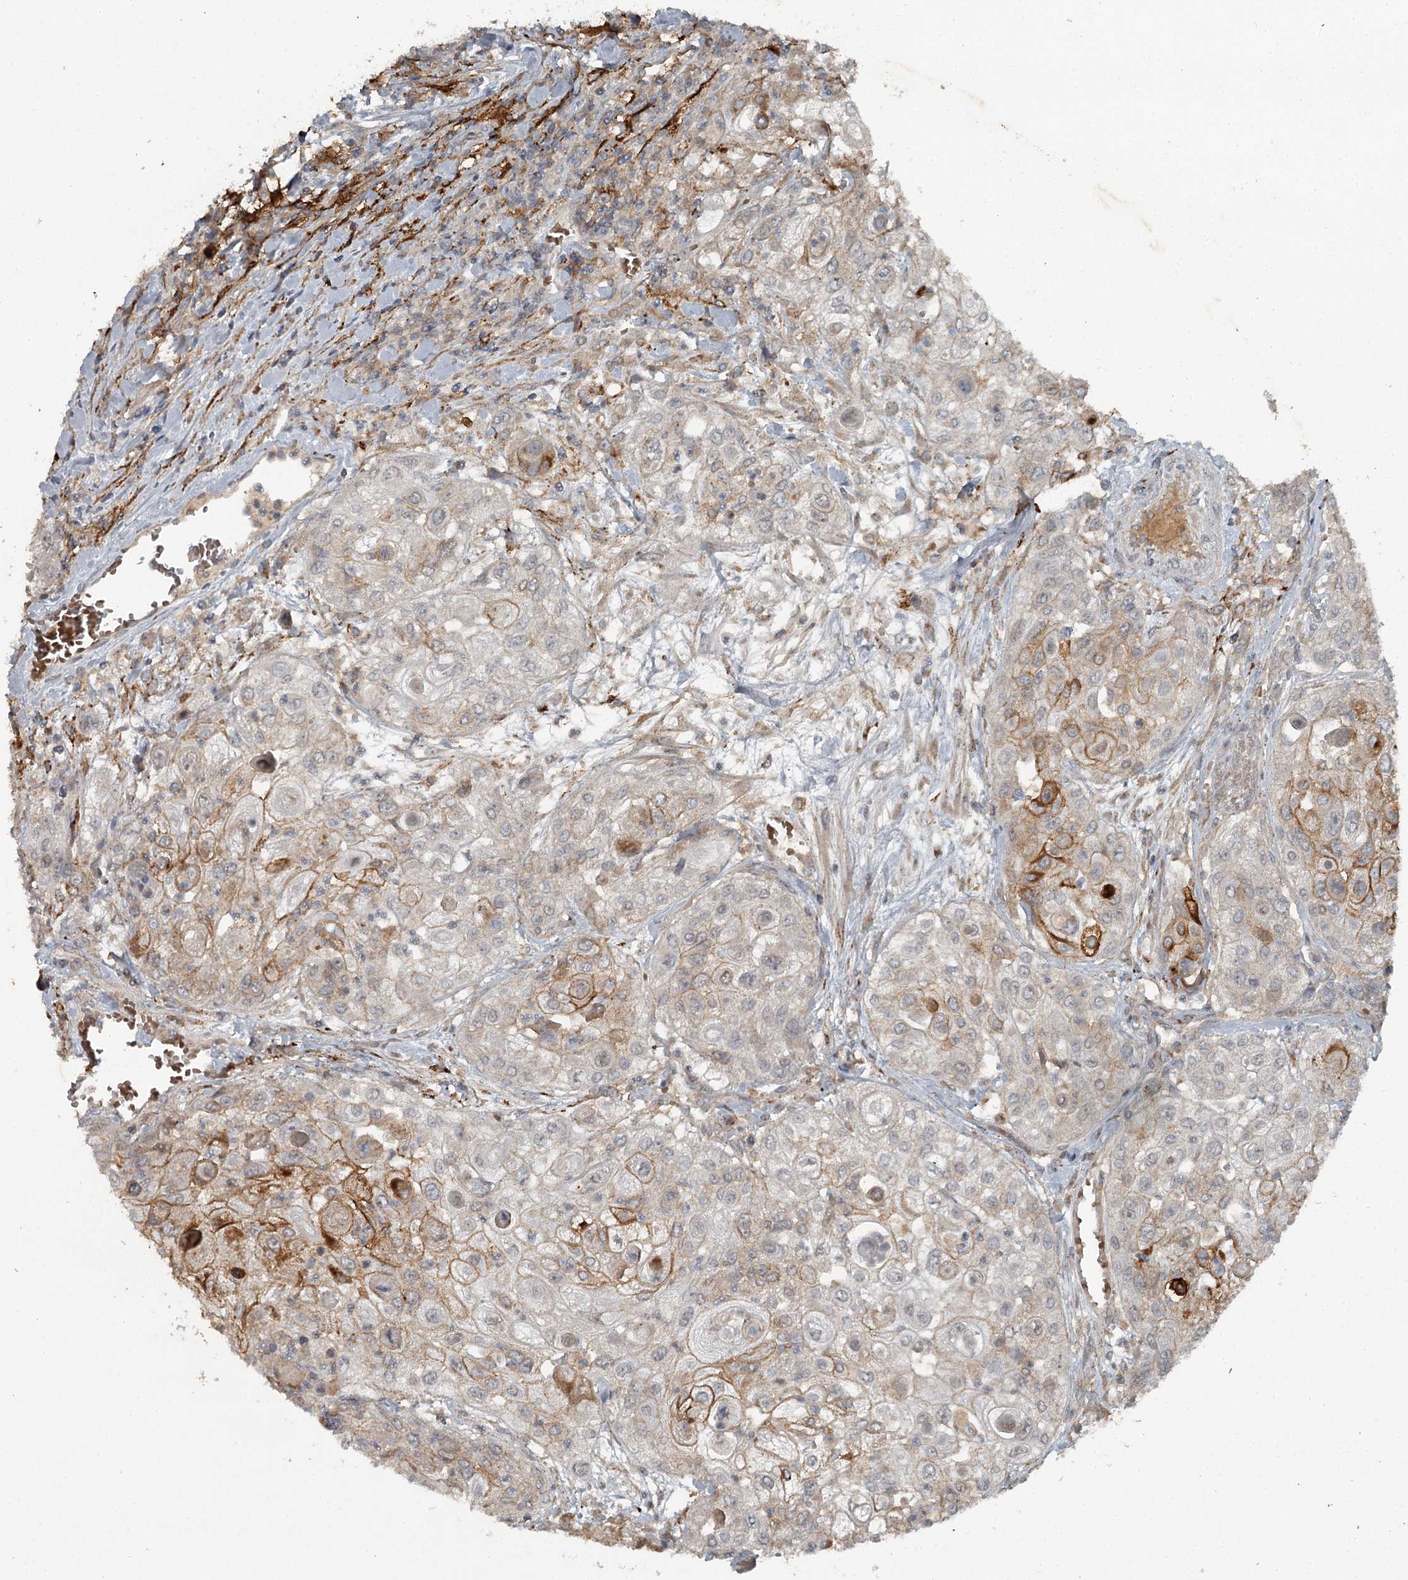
{"staining": {"intensity": "moderate", "quantity": "<25%", "location": "cytoplasmic/membranous"}, "tissue": "urothelial cancer", "cell_type": "Tumor cells", "image_type": "cancer", "snomed": [{"axis": "morphology", "description": "Urothelial carcinoma, High grade"}, {"axis": "topography", "description": "Urinary bladder"}], "caption": "This histopathology image demonstrates high-grade urothelial carcinoma stained with immunohistochemistry to label a protein in brown. The cytoplasmic/membranous of tumor cells show moderate positivity for the protein. Nuclei are counter-stained blue.", "gene": "SLC39A8", "patient": {"sex": "female", "age": 79}}